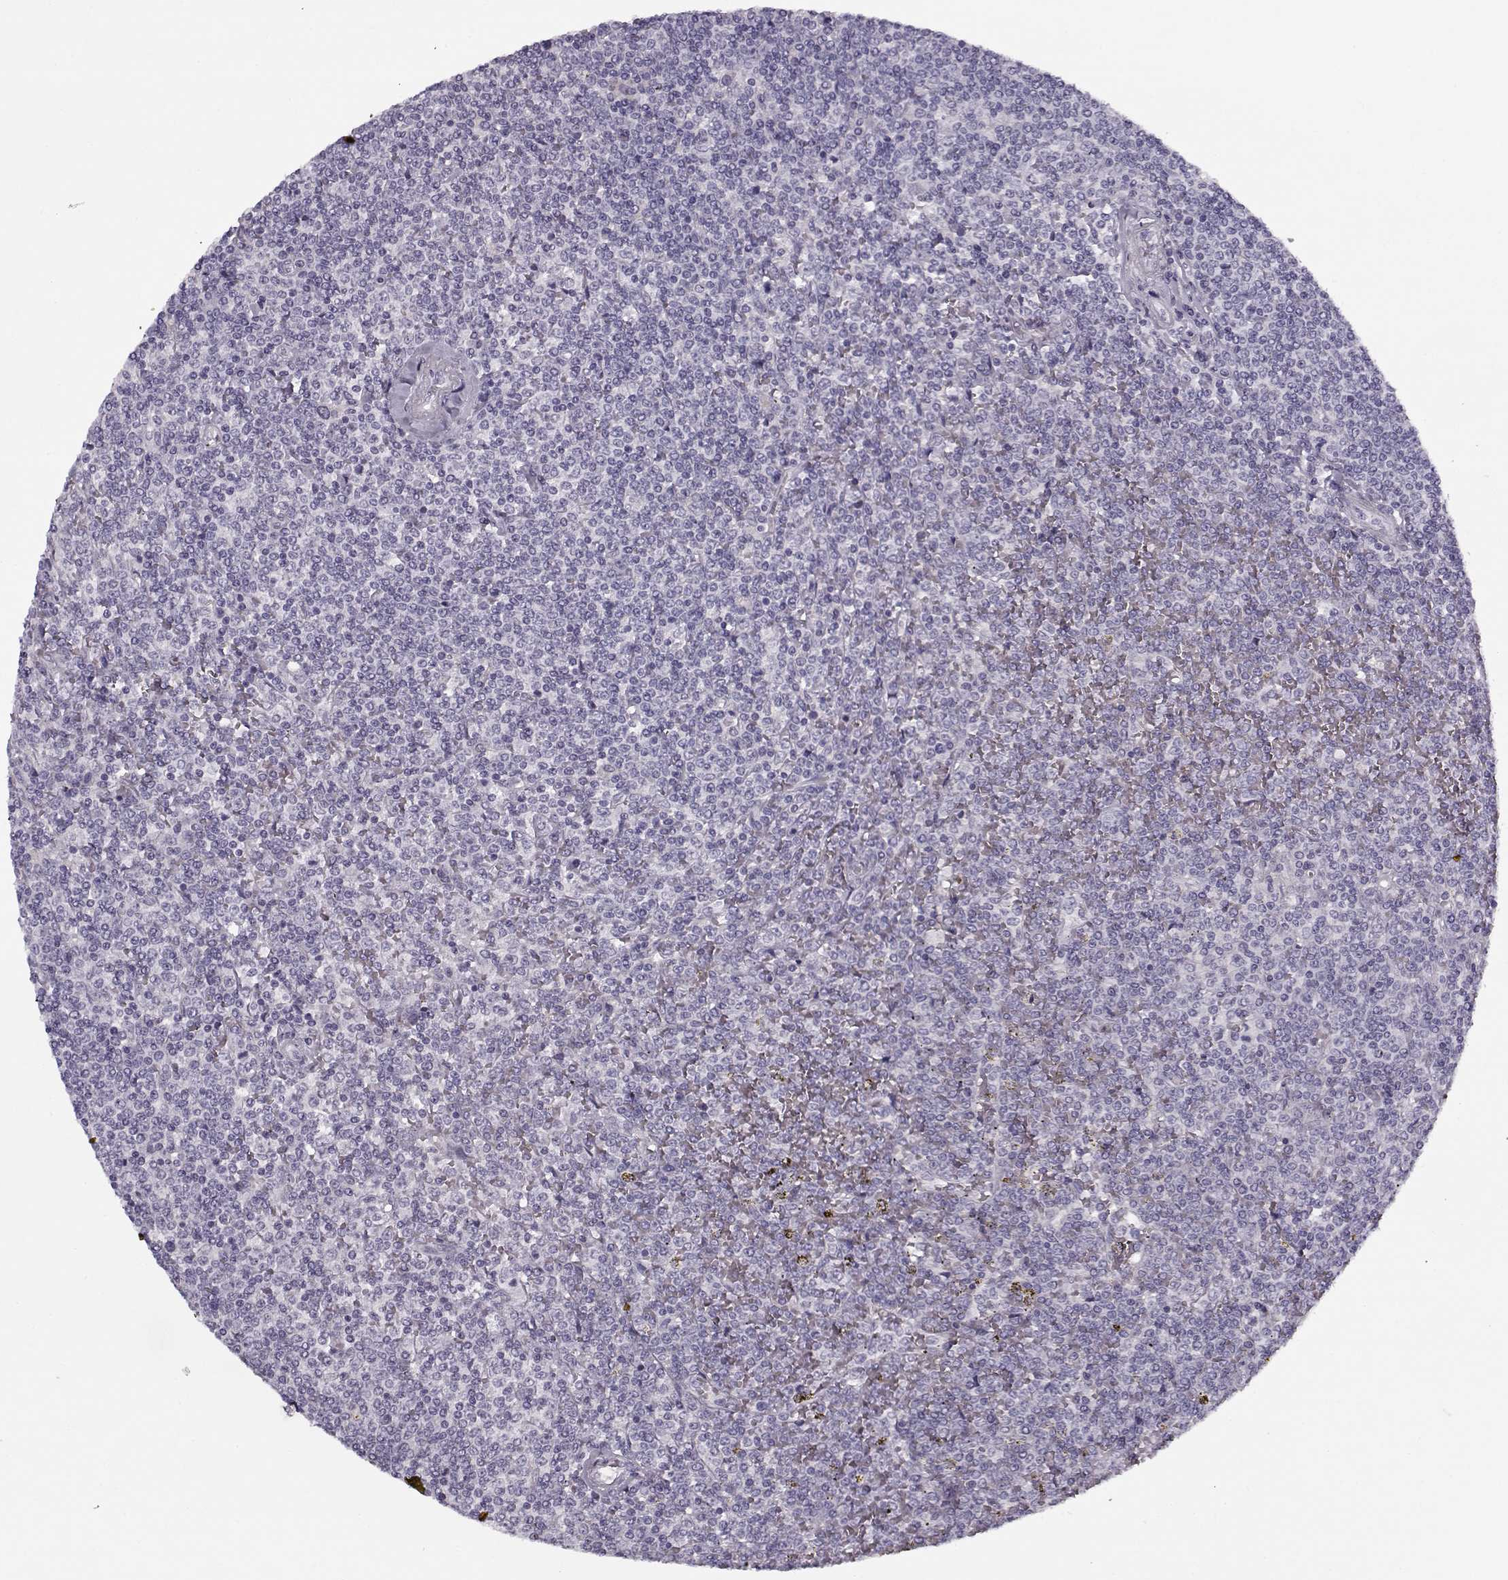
{"staining": {"intensity": "negative", "quantity": "none", "location": "none"}, "tissue": "lymphoma", "cell_type": "Tumor cells", "image_type": "cancer", "snomed": [{"axis": "morphology", "description": "Malignant lymphoma, non-Hodgkin's type, Low grade"}, {"axis": "topography", "description": "Spleen"}], "caption": "A histopathology image of human low-grade malignant lymphoma, non-Hodgkin's type is negative for staining in tumor cells.", "gene": "PNMT", "patient": {"sex": "female", "age": 19}}